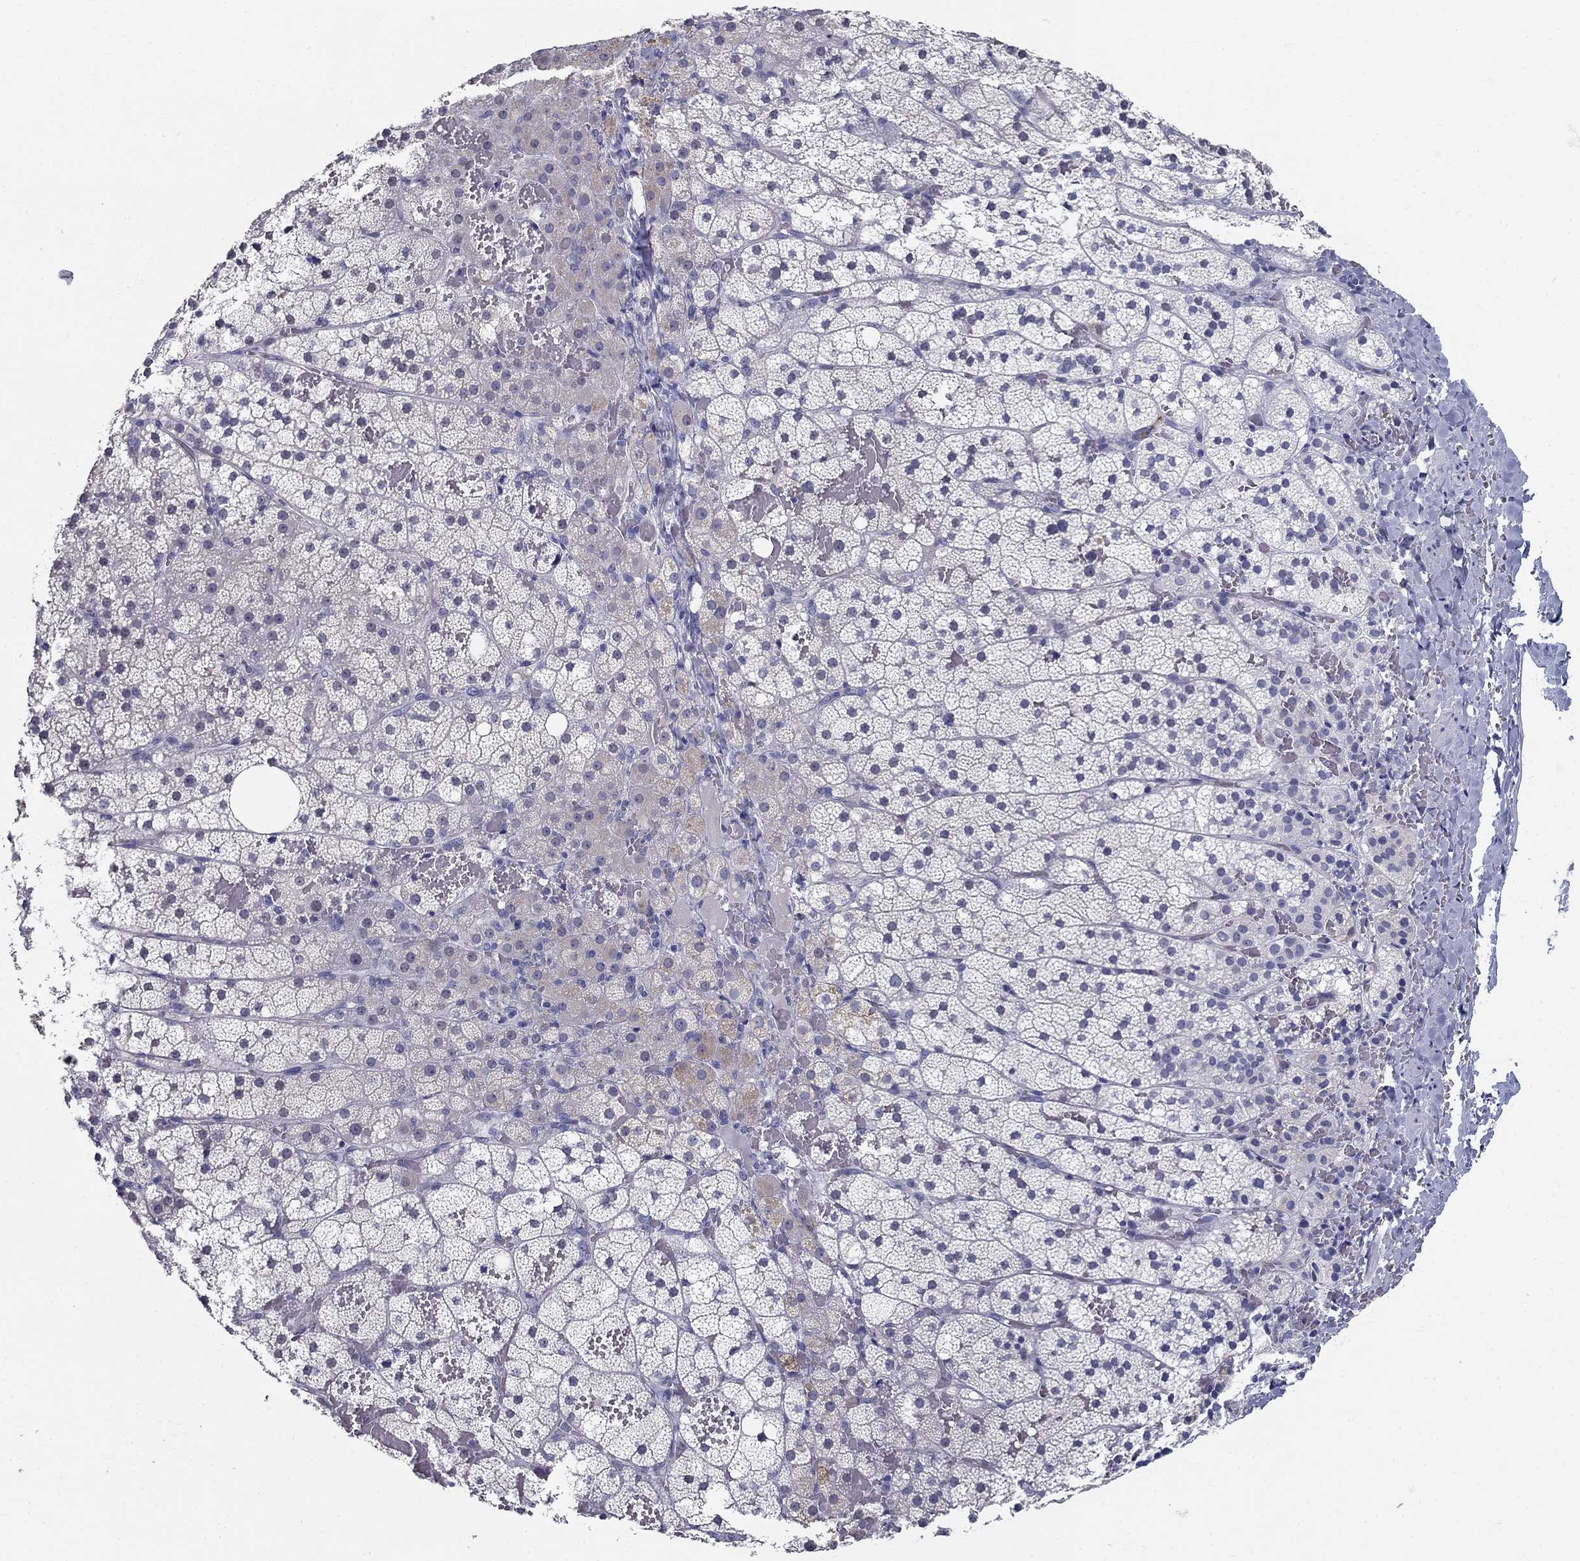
{"staining": {"intensity": "negative", "quantity": "none", "location": "none"}, "tissue": "adrenal gland", "cell_type": "Glandular cells", "image_type": "normal", "snomed": [{"axis": "morphology", "description": "Normal tissue, NOS"}, {"axis": "topography", "description": "Adrenal gland"}], "caption": "Benign adrenal gland was stained to show a protein in brown. There is no significant positivity in glandular cells. (Brightfield microscopy of DAB (3,3'-diaminobenzidine) IHC at high magnification).", "gene": "ENSG00000290147", "patient": {"sex": "male", "age": 53}}